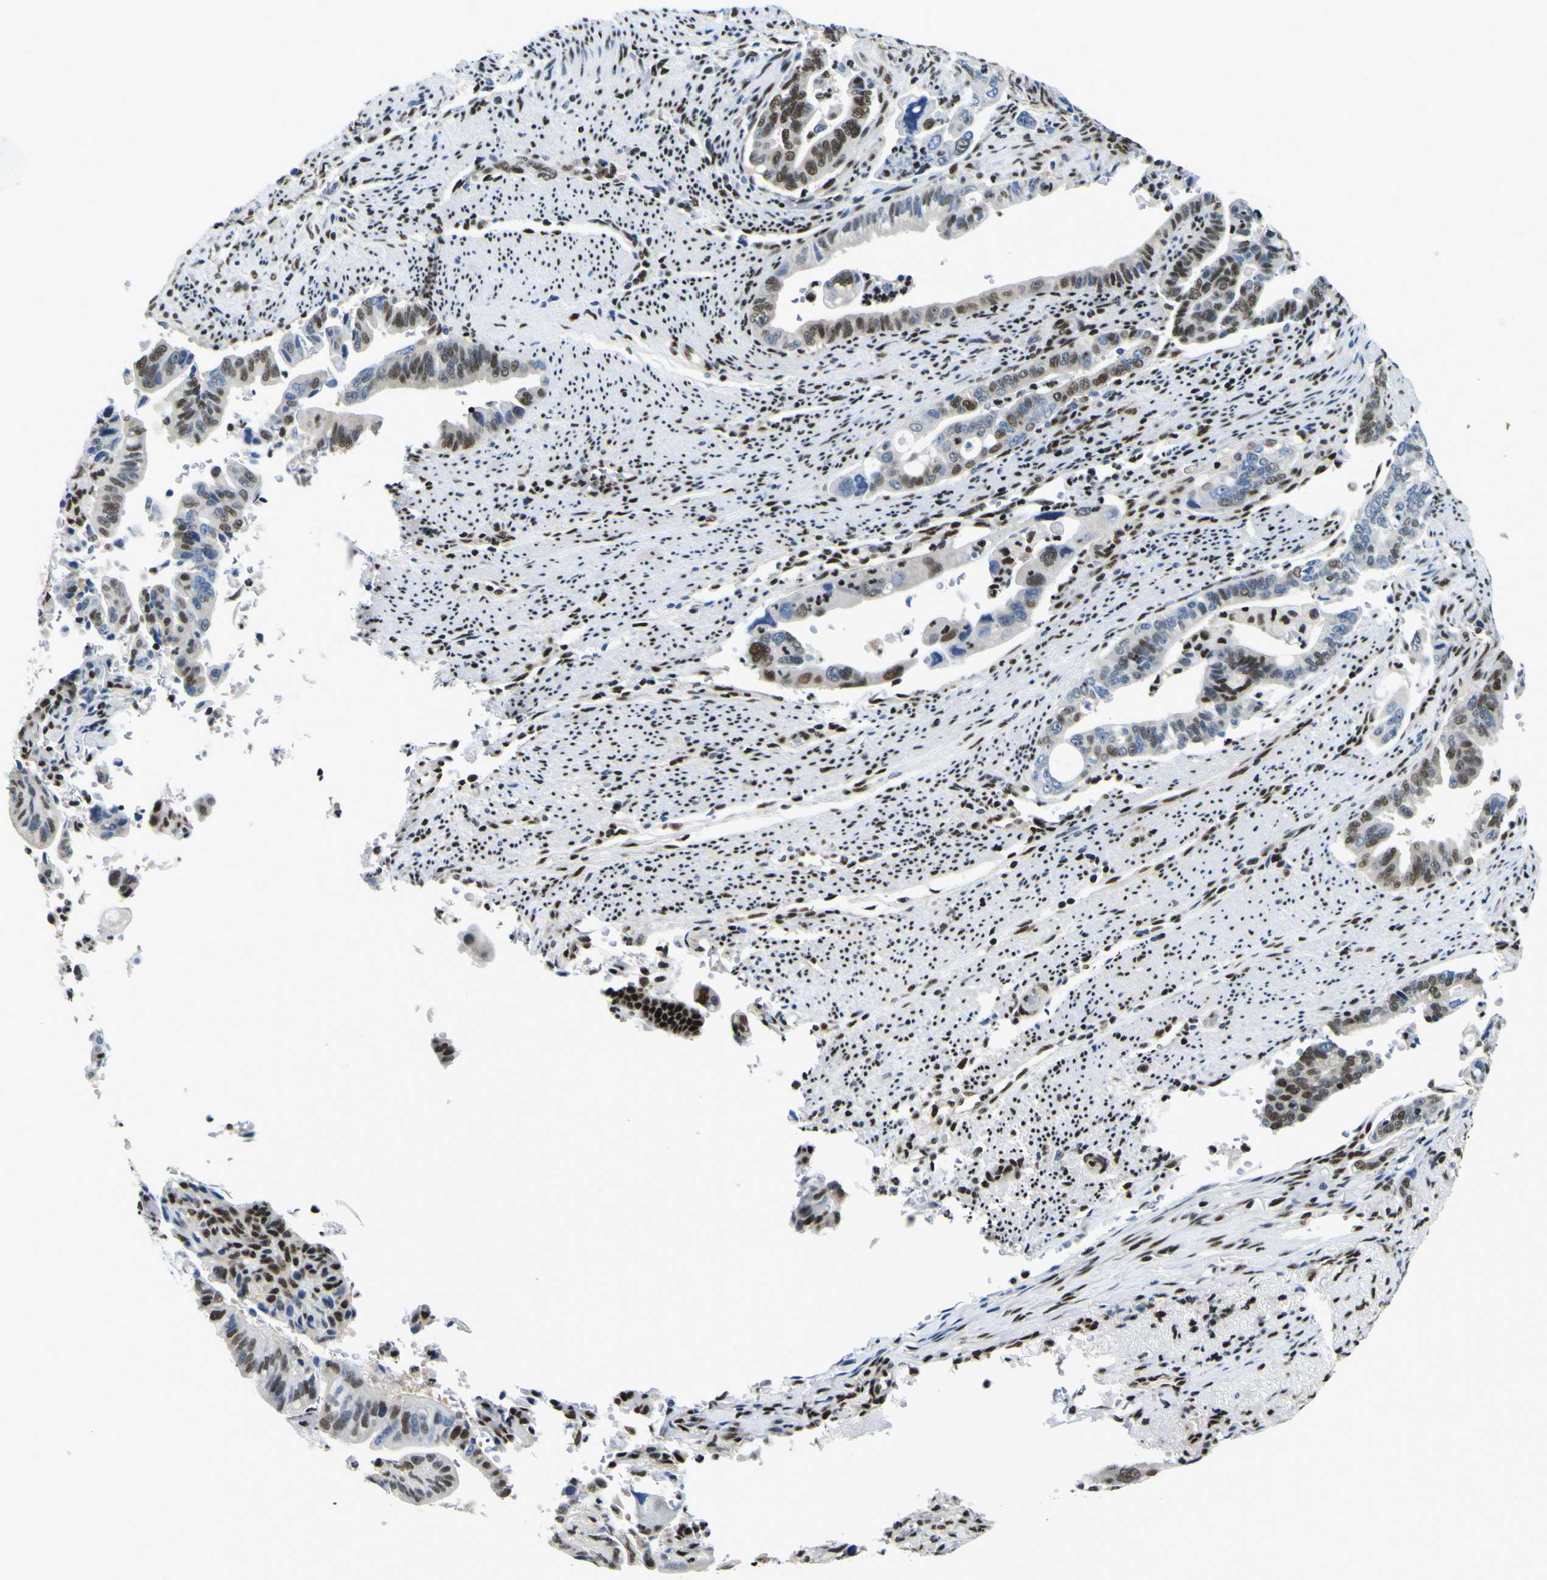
{"staining": {"intensity": "strong", "quantity": ">75%", "location": "nuclear"}, "tissue": "pancreatic cancer", "cell_type": "Tumor cells", "image_type": "cancer", "snomed": [{"axis": "morphology", "description": "Adenocarcinoma, NOS"}, {"axis": "topography", "description": "Pancreas"}], "caption": "Pancreatic cancer stained for a protein (brown) shows strong nuclear positive expression in approximately >75% of tumor cells.", "gene": "SP1", "patient": {"sex": "male", "age": 70}}